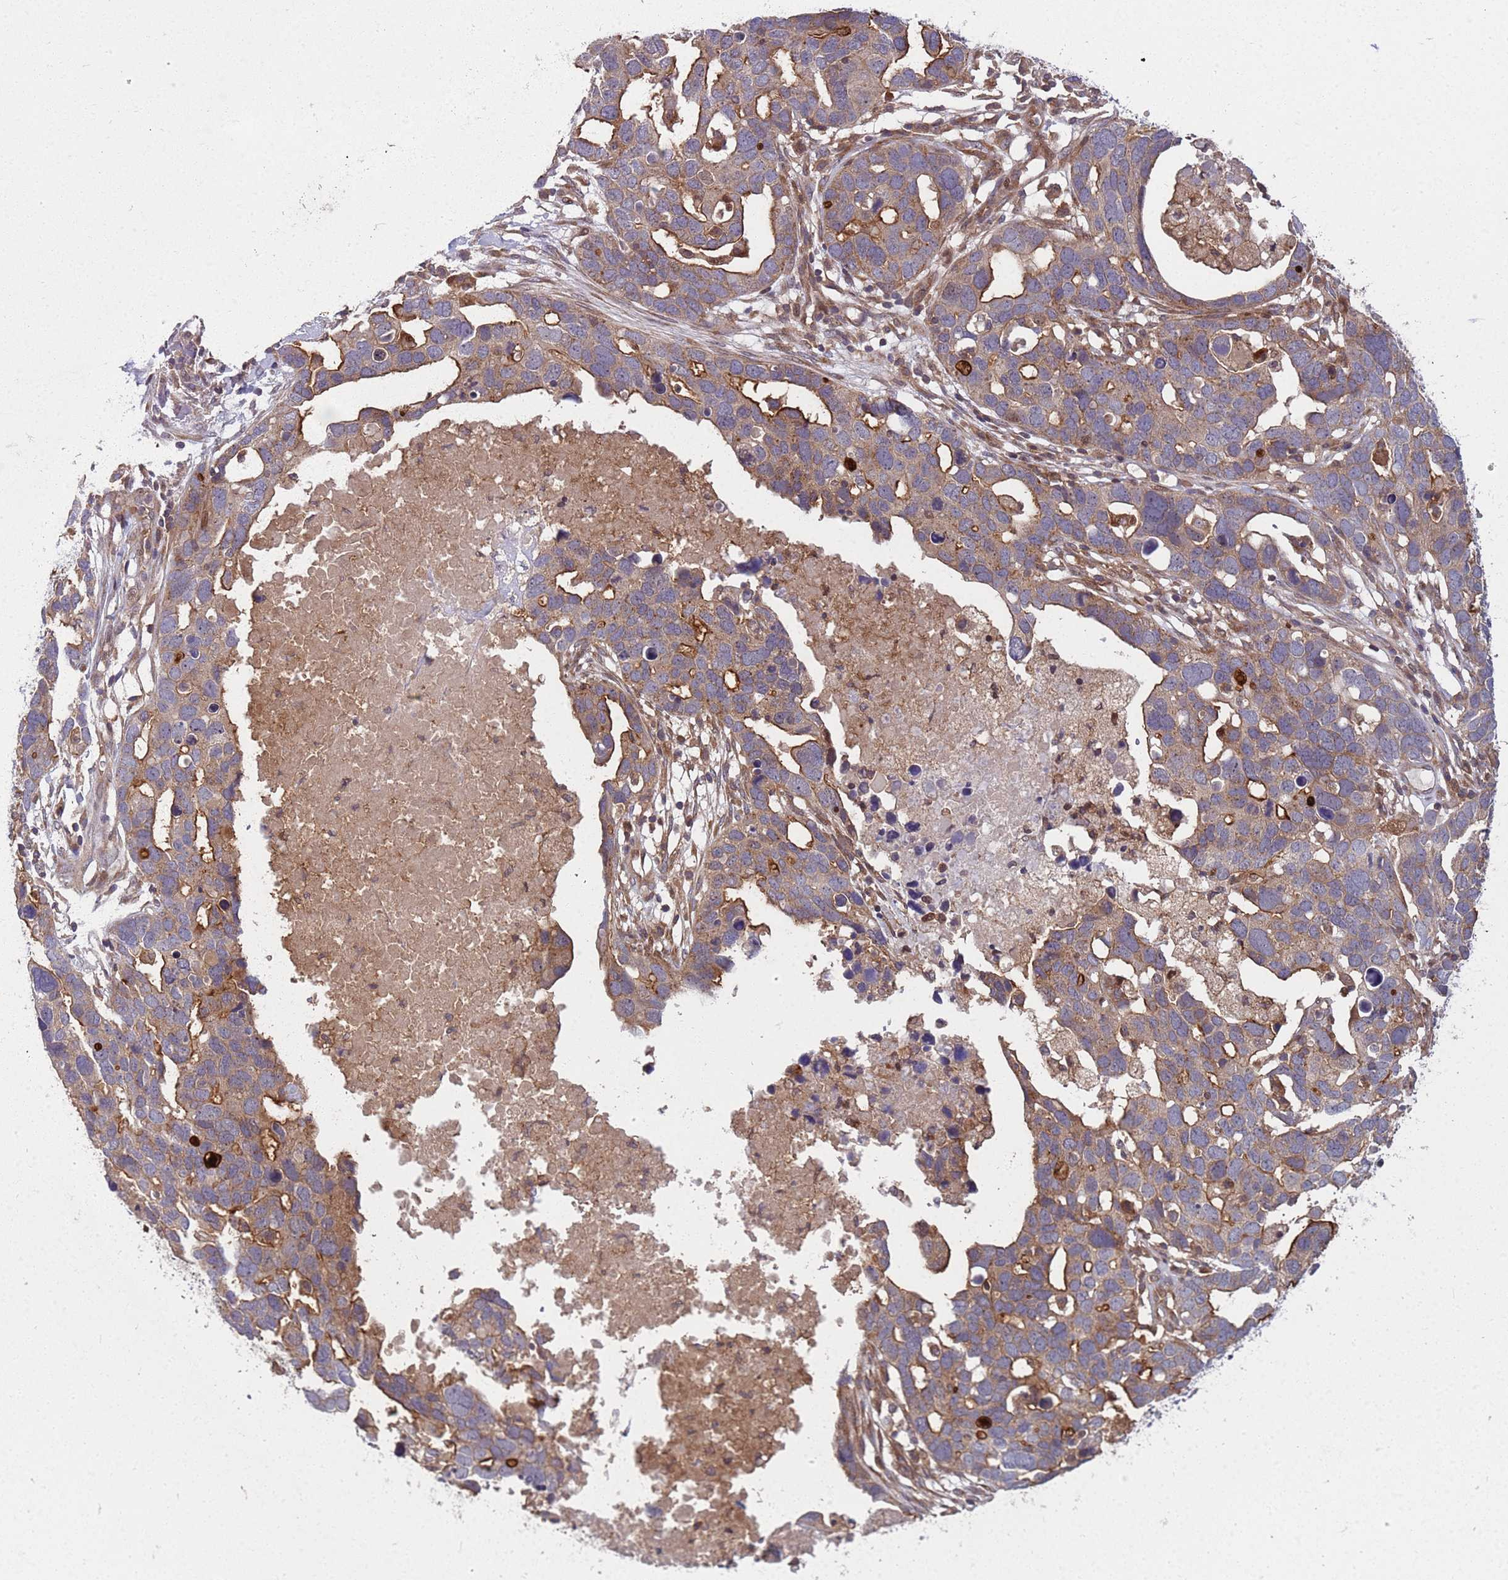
{"staining": {"intensity": "moderate", "quantity": "25%-75%", "location": "cytoplasmic/membranous"}, "tissue": "ovarian cancer", "cell_type": "Tumor cells", "image_type": "cancer", "snomed": [{"axis": "morphology", "description": "Cystadenocarcinoma, serous, NOS"}, {"axis": "topography", "description": "Ovary"}], "caption": "Moderate cytoplasmic/membranous positivity for a protein is identified in about 25%-75% of tumor cells of ovarian cancer (serous cystadenocarcinoma) using immunohistochemistry (IHC).", "gene": "GGA1", "patient": {"sex": "female", "age": 54}}